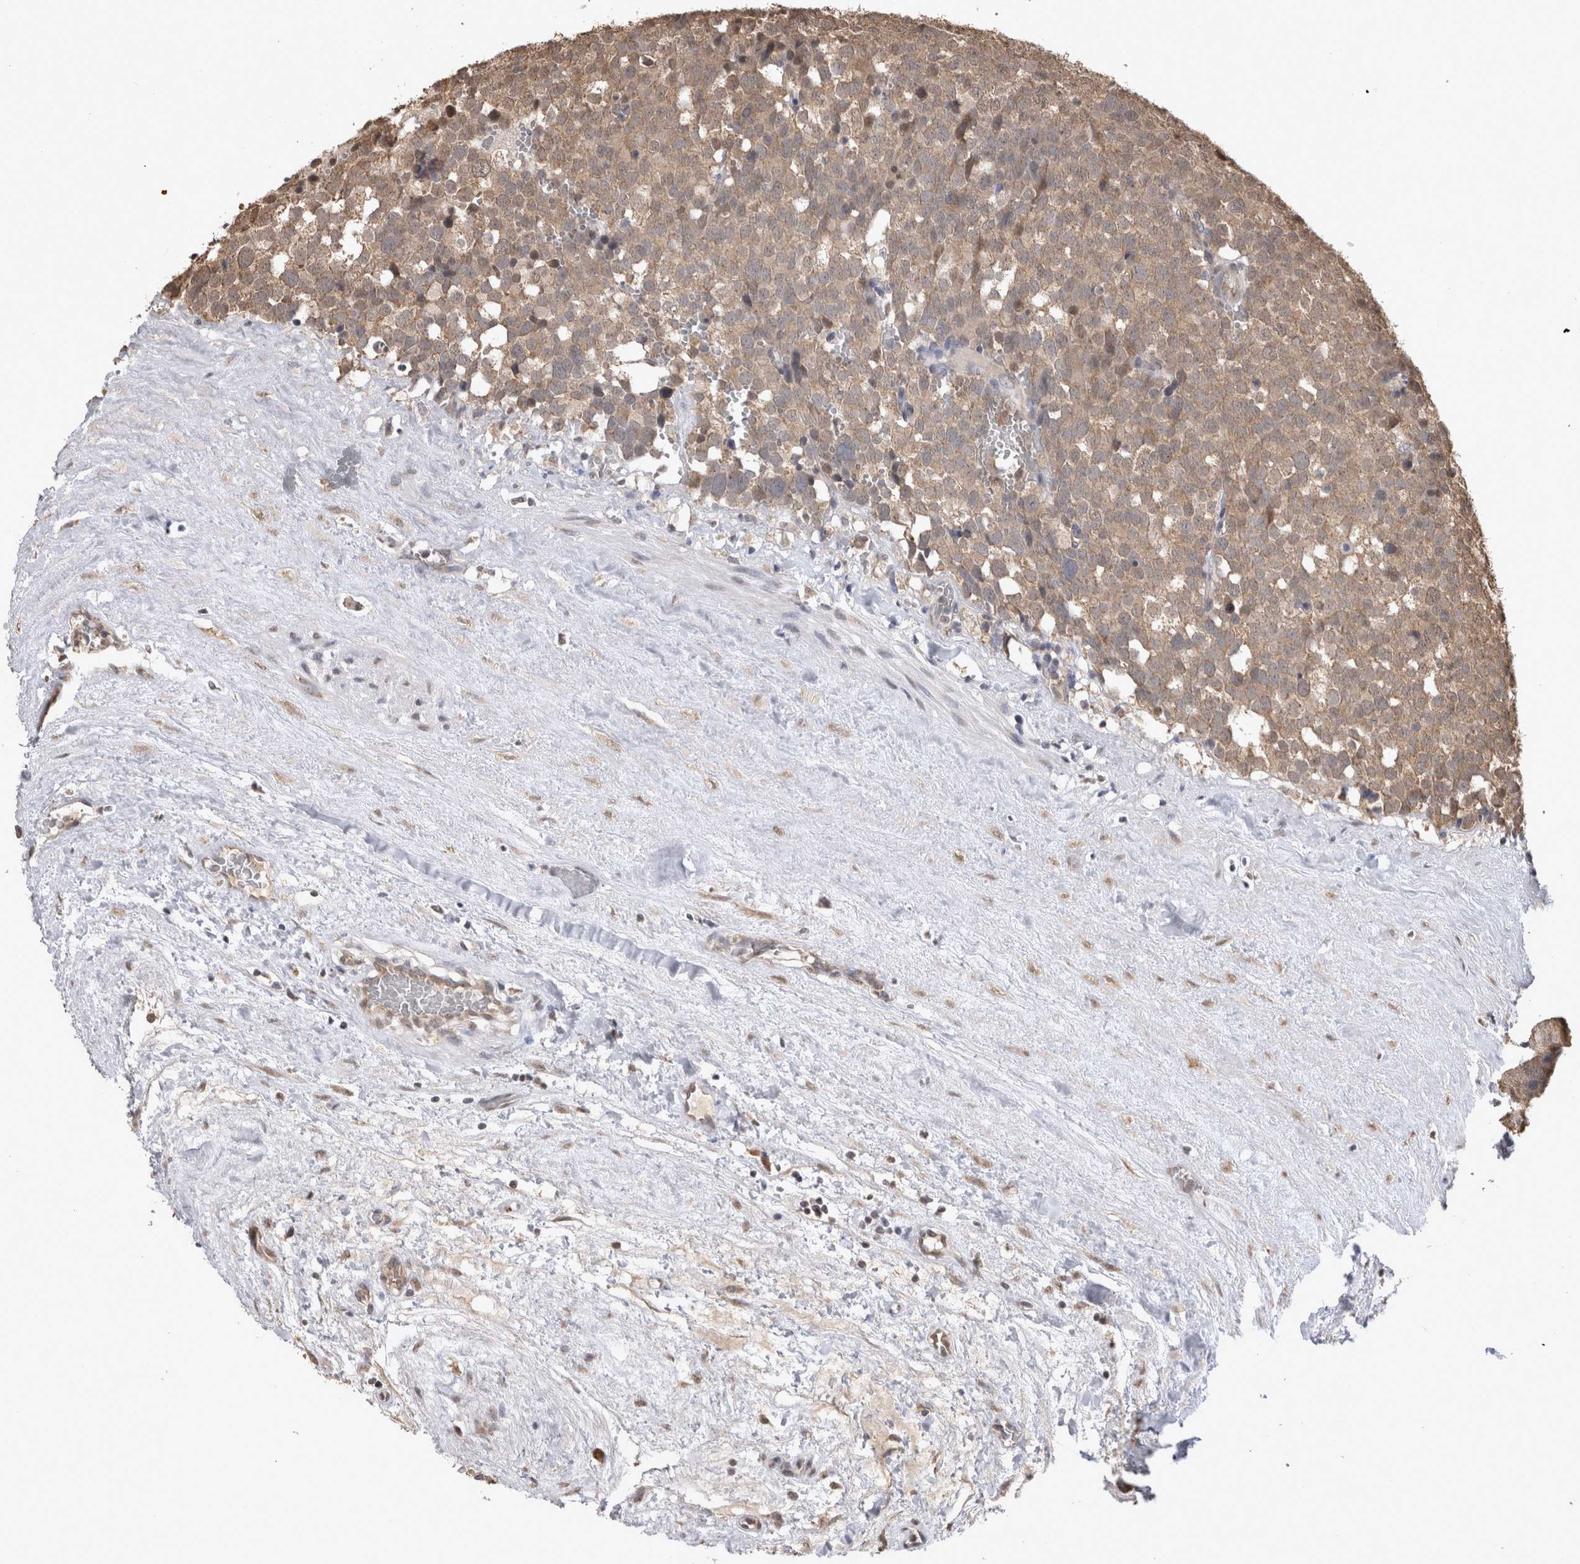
{"staining": {"intensity": "weak", "quantity": ">75%", "location": "cytoplasmic/membranous"}, "tissue": "testis cancer", "cell_type": "Tumor cells", "image_type": "cancer", "snomed": [{"axis": "morphology", "description": "Seminoma, NOS"}, {"axis": "topography", "description": "Testis"}], "caption": "A photomicrograph of human testis seminoma stained for a protein shows weak cytoplasmic/membranous brown staining in tumor cells. (DAB (3,3'-diaminobenzidine) IHC, brown staining for protein, blue staining for nuclei).", "gene": "PAK4", "patient": {"sex": "male", "age": 71}}